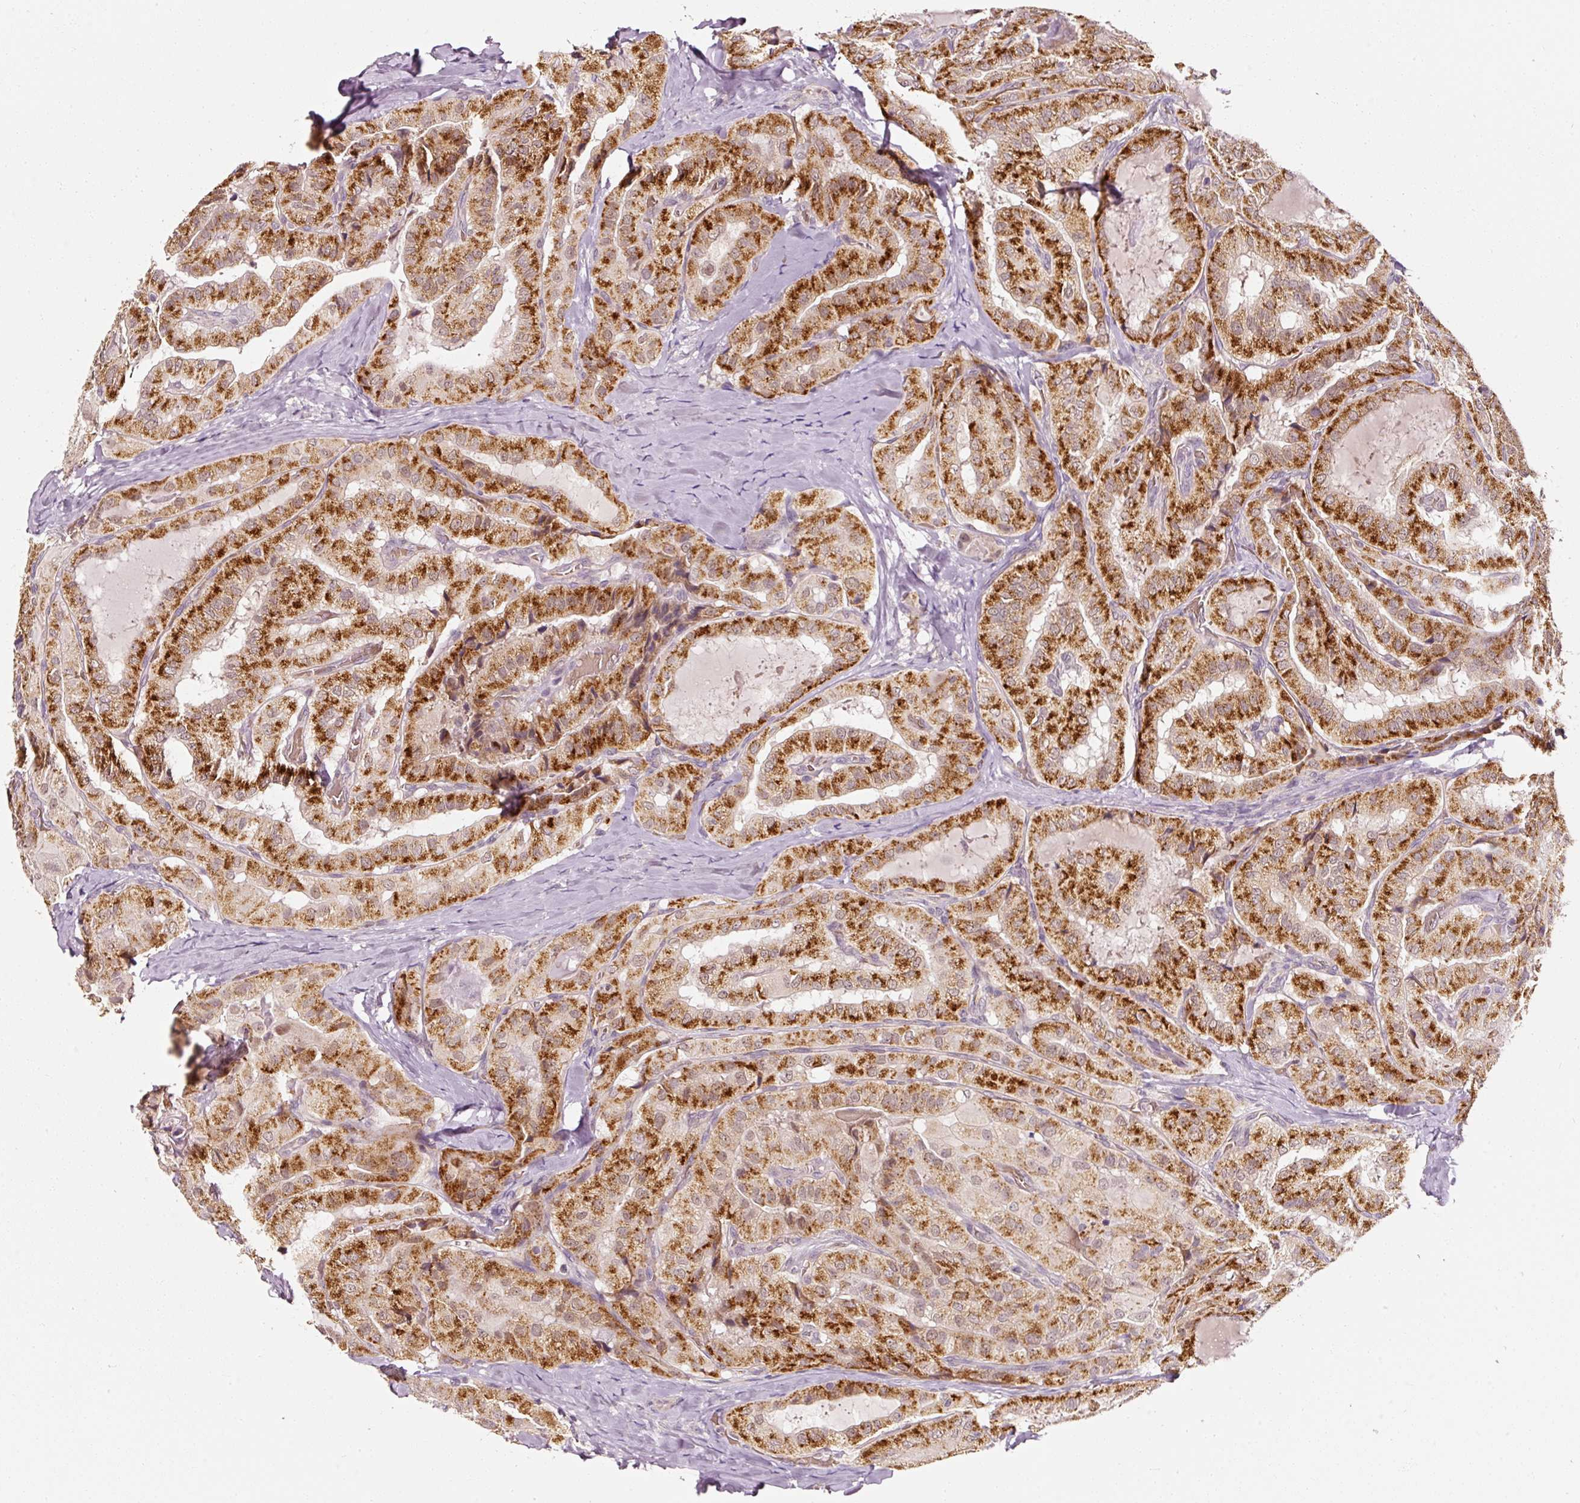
{"staining": {"intensity": "strong", "quantity": "25%-75%", "location": "cytoplasmic/membranous,nuclear"}, "tissue": "thyroid cancer", "cell_type": "Tumor cells", "image_type": "cancer", "snomed": [{"axis": "morphology", "description": "Normal tissue, NOS"}, {"axis": "morphology", "description": "Papillary adenocarcinoma, NOS"}, {"axis": "topography", "description": "Thyroid gland"}], "caption": "Immunohistochemistry (IHC) micrograph of neoplastic tissue: human thyroid cancer (papillary adenocarcinoma) stained using IHC demonstrates high levels of strong protein expression localized specifically in the cytoplasmic/membranous and nuclear of tumor cells, appearing as a cytoplasmic/membranous and nuclear brown color.", "gene": "ZNF460", "patient": {"sex": "female", "age": 59}}